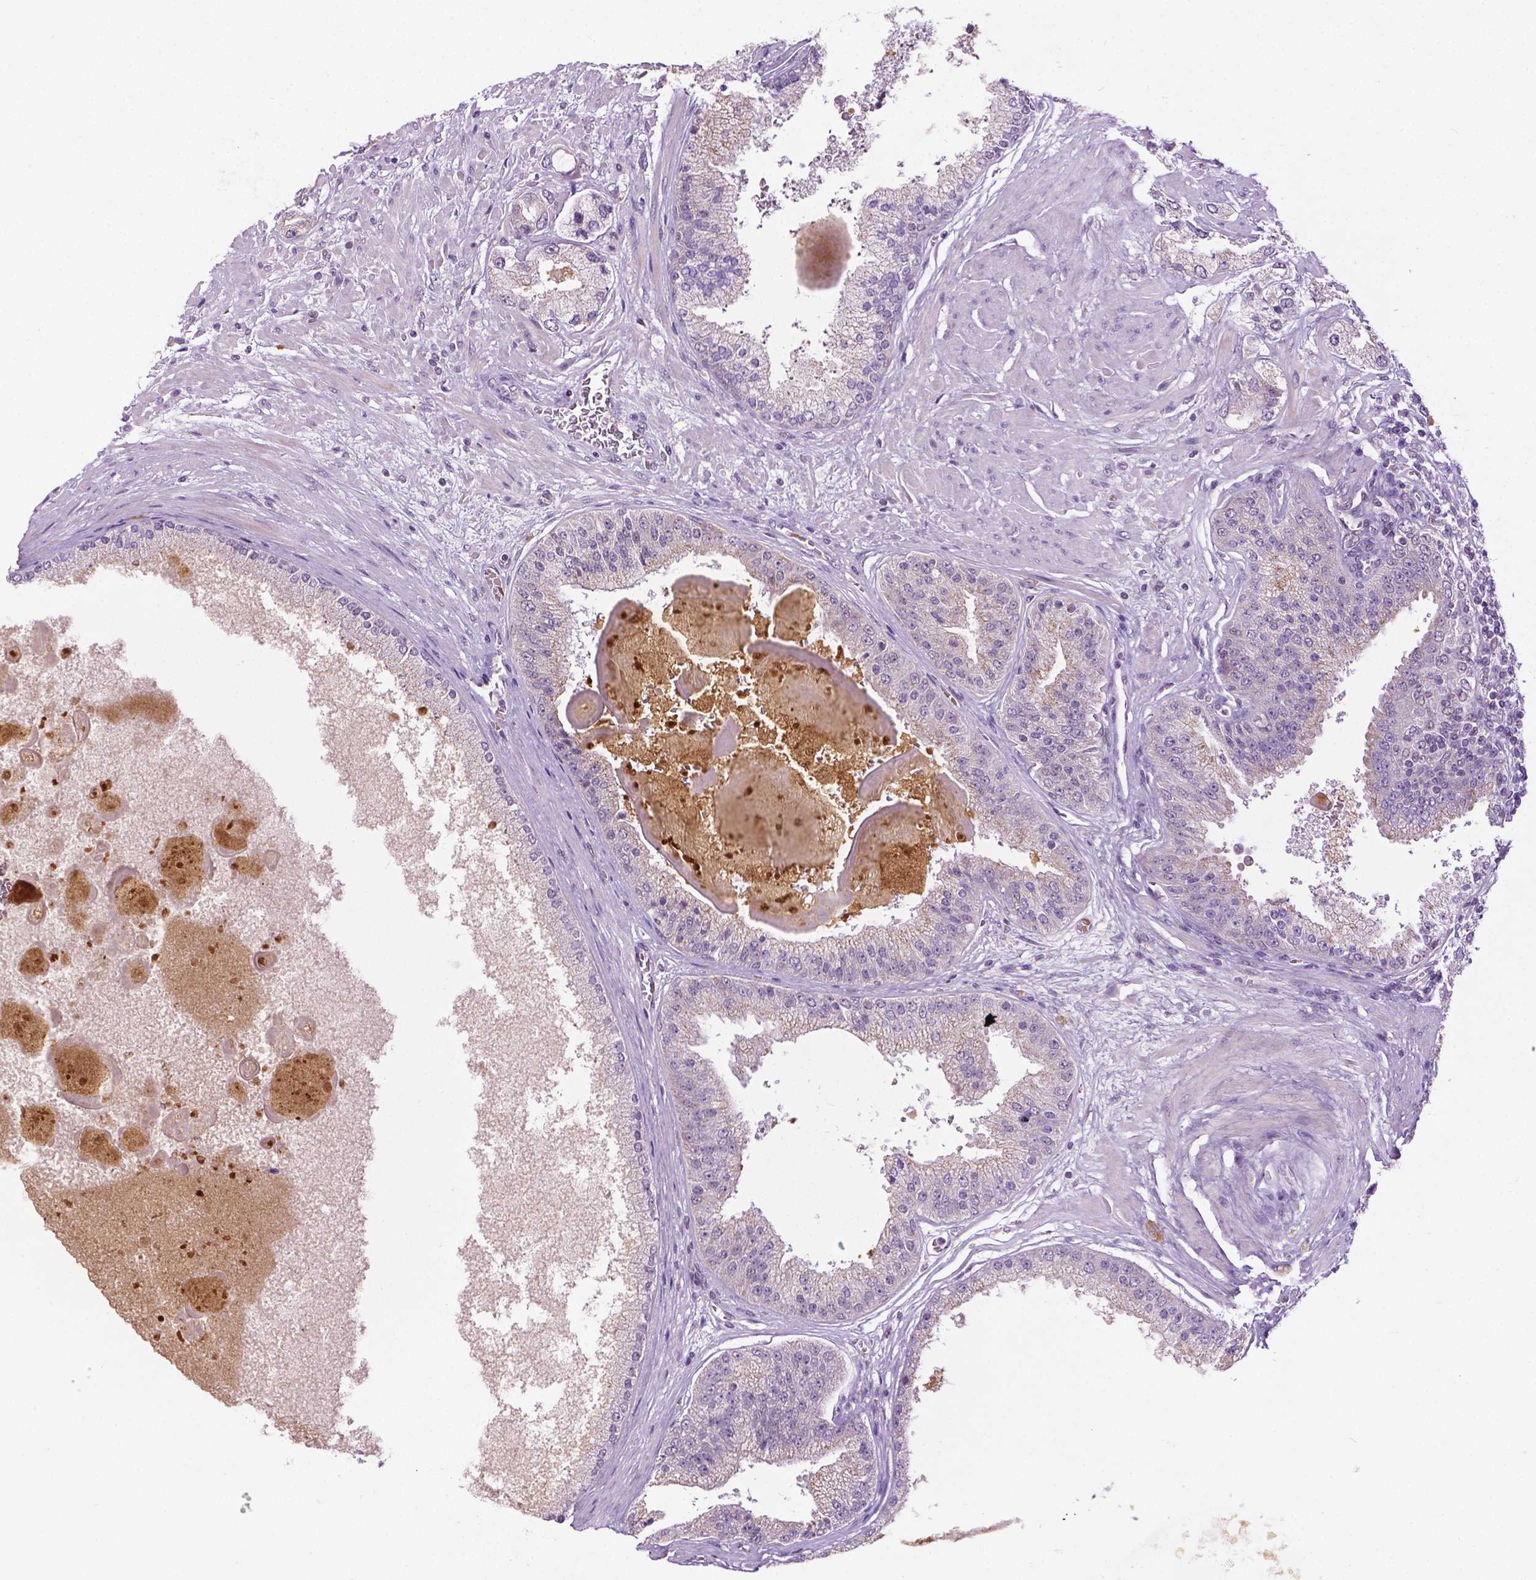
{"staining": {"intensity": "negative", "quantity": "none", "location": "none"}, "tissue": "prostate cancer", "cell_type": "Tumor cells", "image_type": "cancer", "snomed": [{"axis": "morphology", "description": "Adenocarcinoma, High grade"}, {"axis": "topography", "description": "Prostate"}], "caption": "Tumor cells show no significant protein positivity in prostate adenocarcinoma (high-grade).", "gene": "ZNF41", "patient": {"sex": "male", "age": 67}}